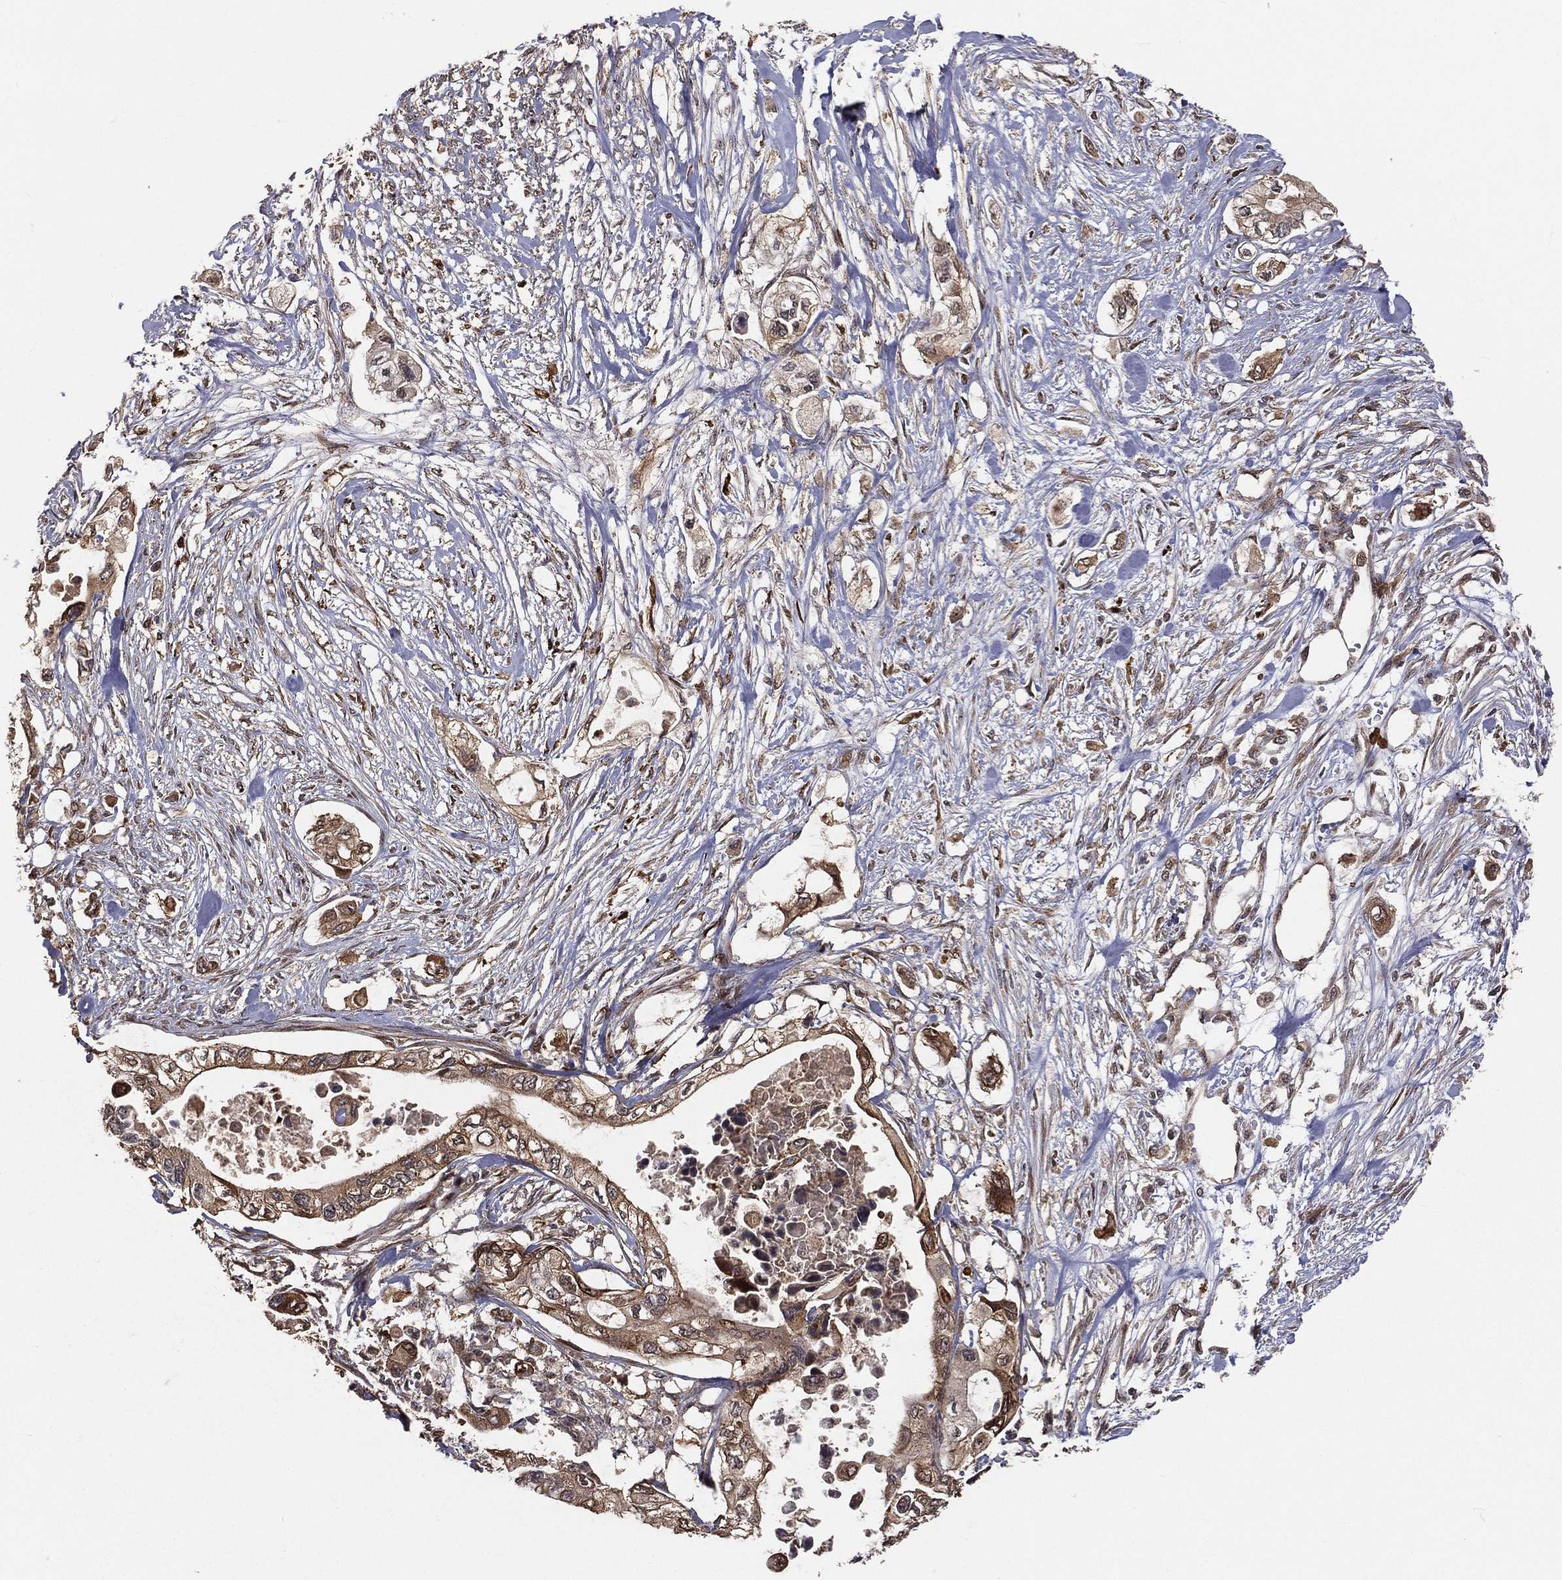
{"staining": {"intensity": "moderate", "quantity": "25%-75%", "location": "cytoplasmic/membranous"}, "tissue": "pancreatic cancer", "cell_type": "Tumor cells", "image_type": "cancer", "snomed": [{"axis": "morphology", "description": "Adenocarcinoma, NOS"}, {"axis": "topography", "description": "Pancreas"}], "caption": "A high-resolution micrograph shows immunohistochemistry (IHC) staining of adenocarcinoma (pancreatic), which exhibits moderate cytoplasmic/membranous positivity in approximately 25%-75% of tumor cells. Immunohistochemistry stains the protein in brown and the nuclei are stained blue.", "gene": "MAPK1", "patient": {"sex": "female", "age": 63}}